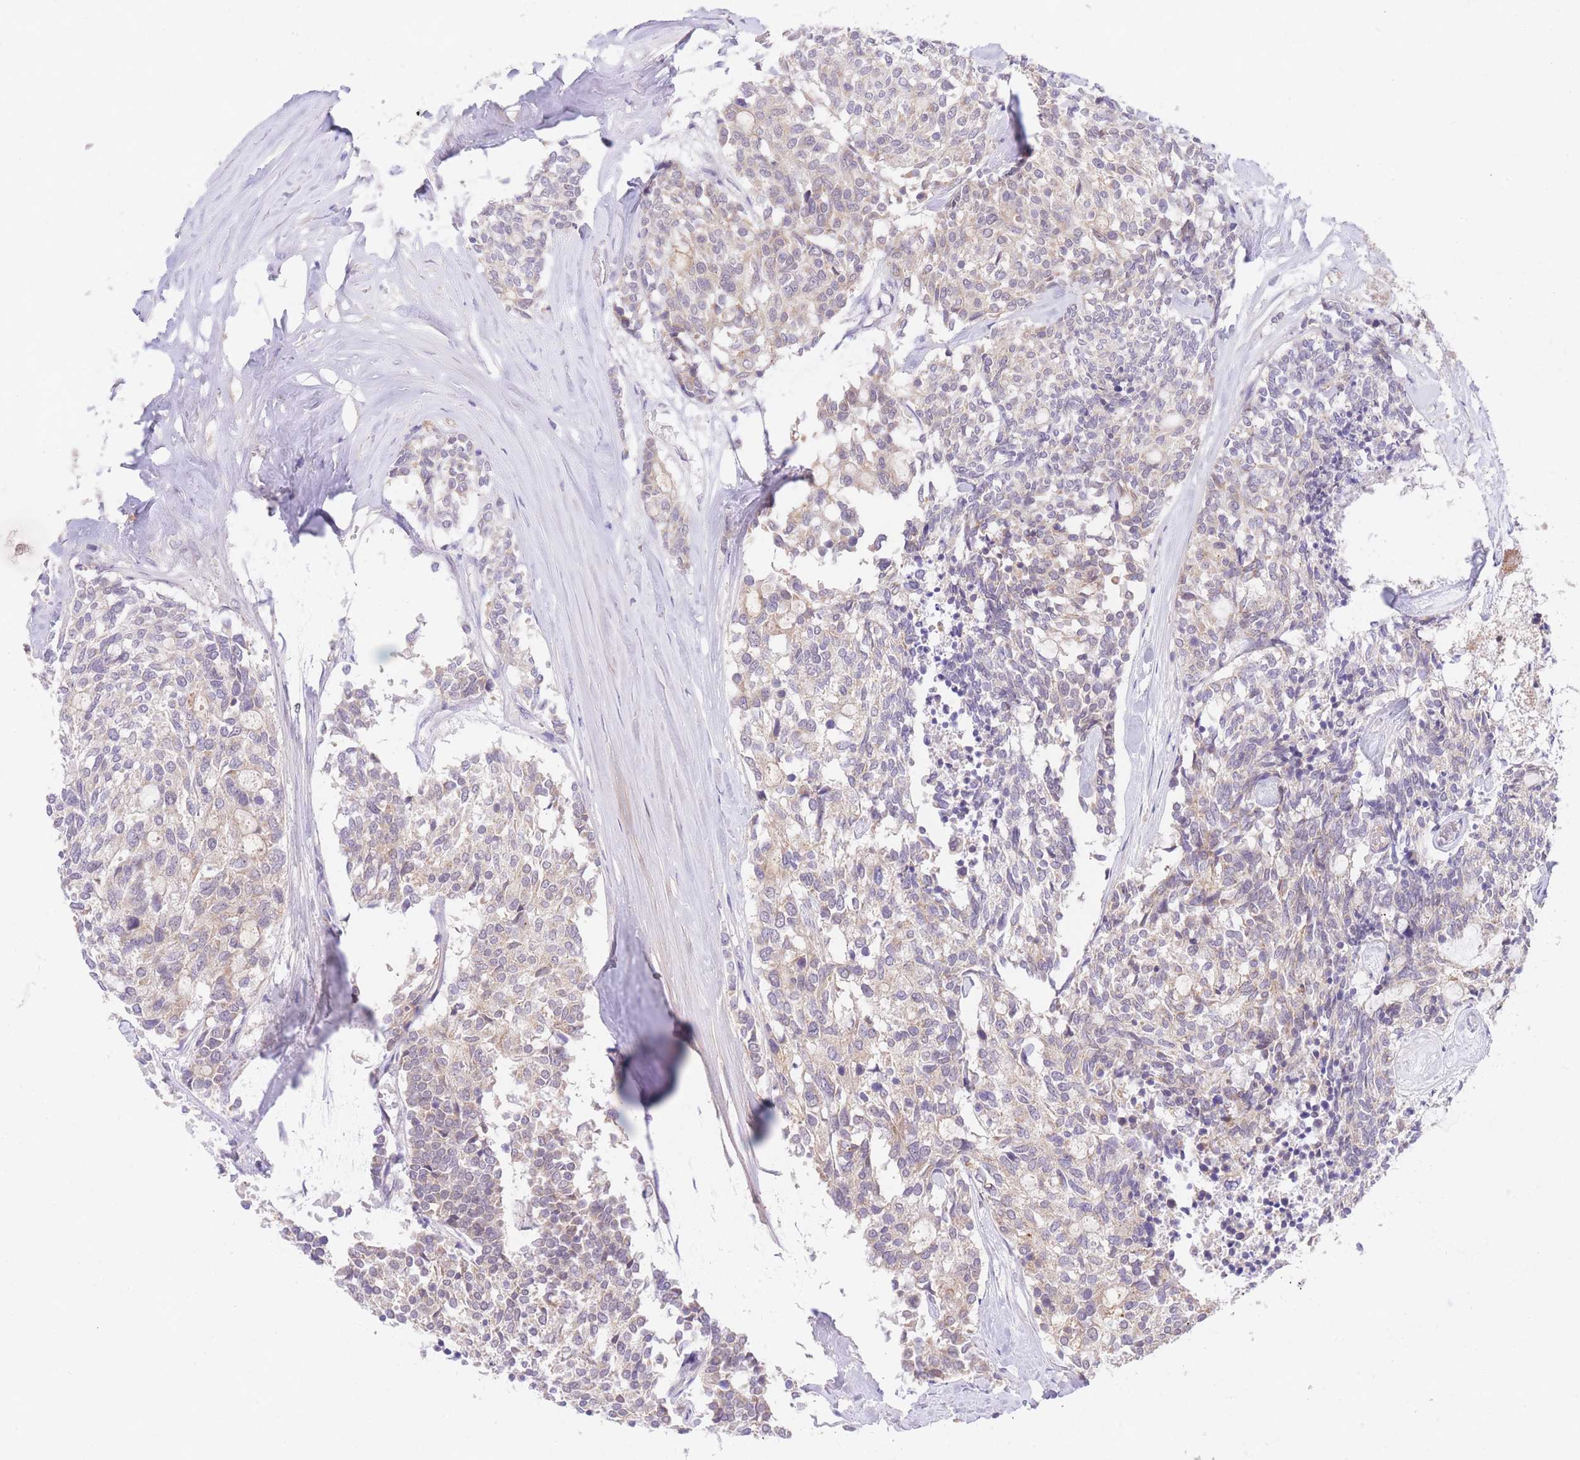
{"staining": {"intensity": "weak", "quantity": "<25%", "location": "cytoplasmic/membranous"}, "tissue": "carcinoid", "cell_type": "Tumor cells", "image_type": "cancer", "snomed": [{"axis": "morphology", "description": "Carcinoid, malignant, NOS"}, {"axis": "topography", "description": "Pancreas"}], "caption": "Immunohistochemistry (IHC) micrograph of human carcinoid stained for a protein (brown), which shows no staining in tumor cells. (Immunohistochemistry (IHC), brightfield microscopy, high magnification).", "gene": "SLC25A33", "patient": {"sex": "female", "age": 54}}